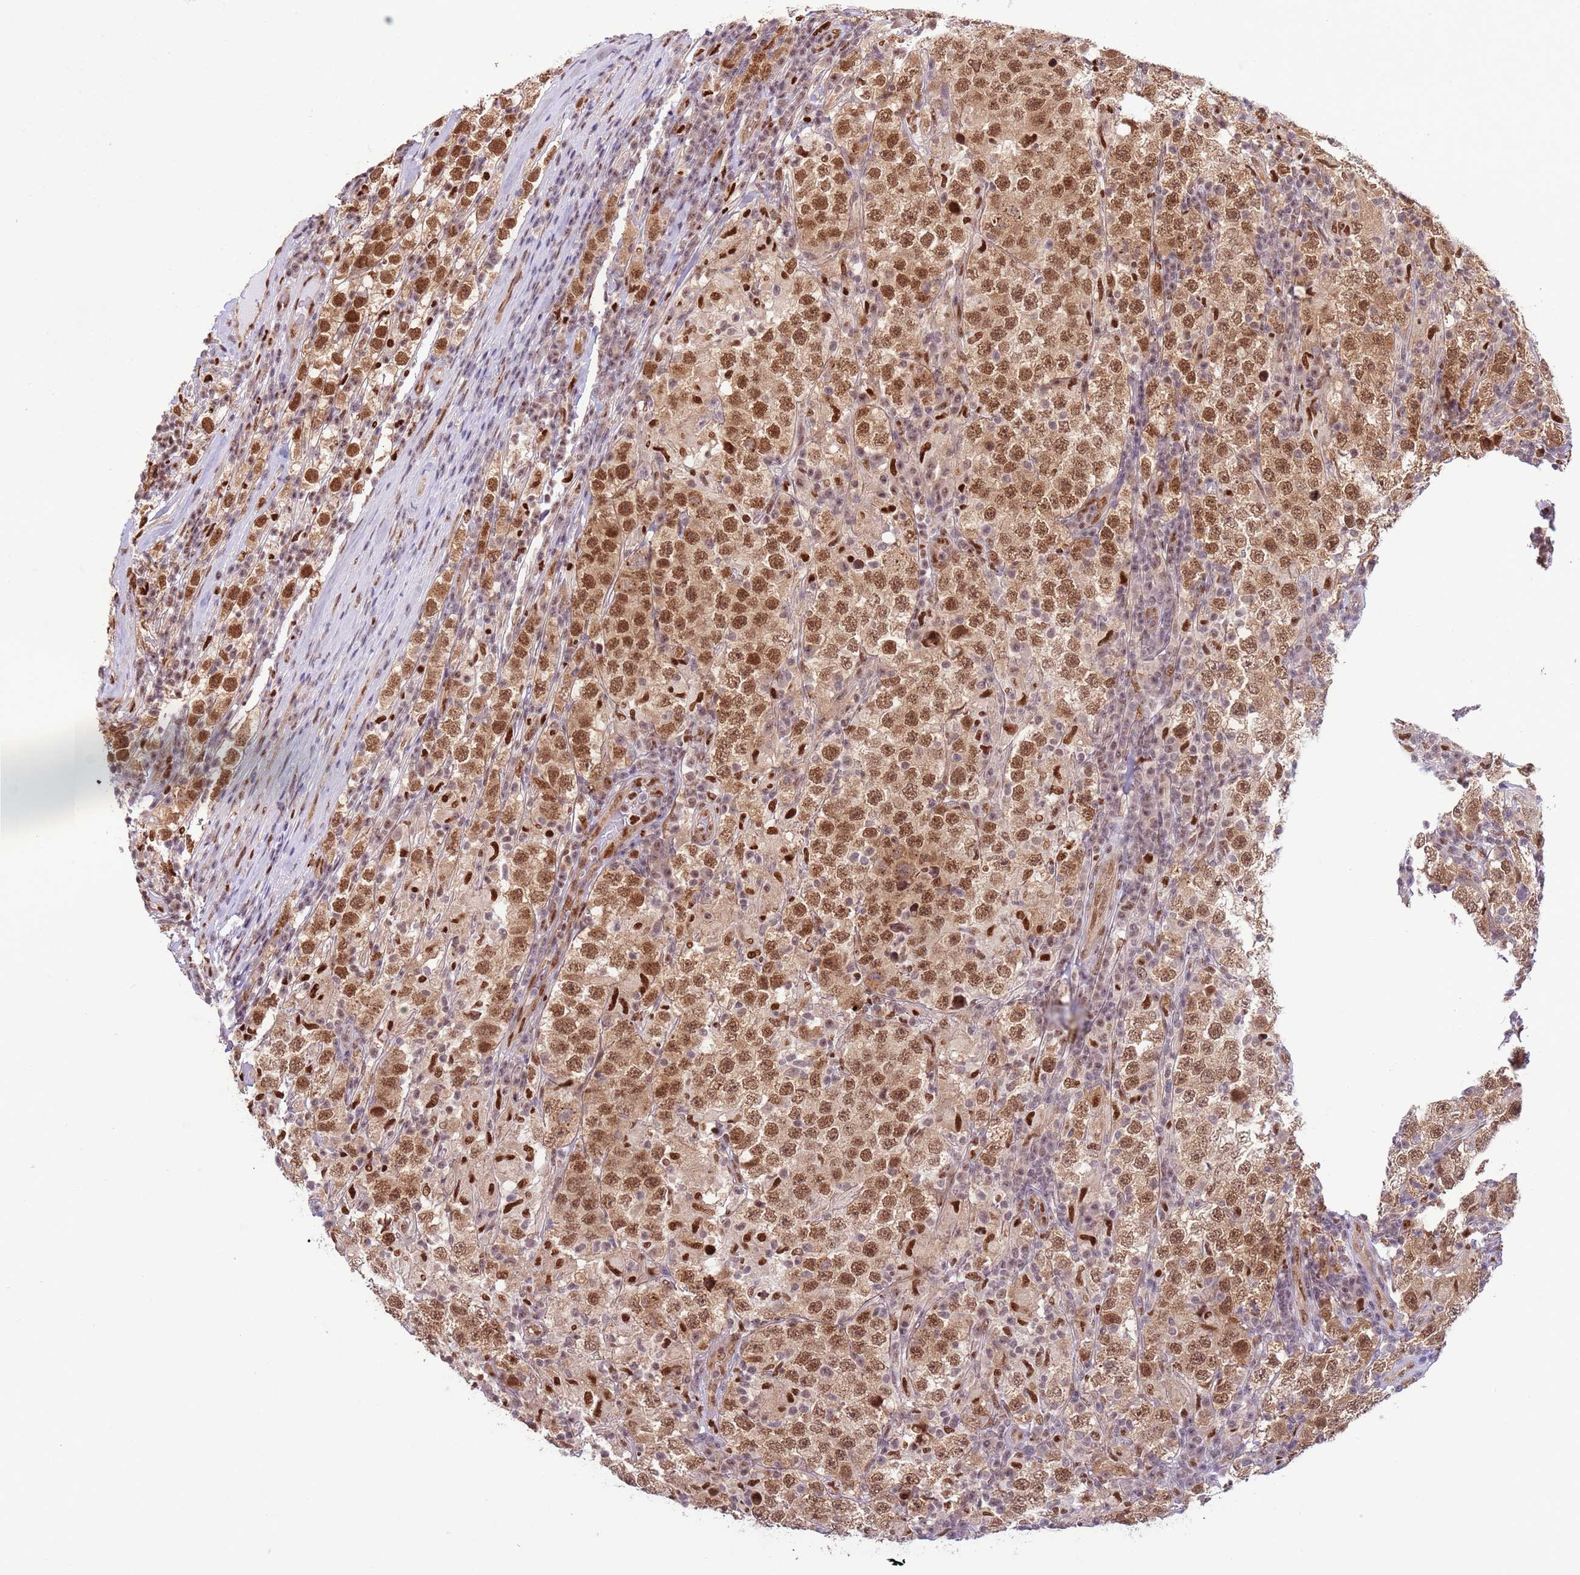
{"staining": {"intensity": "moderate", "quantity": ">75%", "location": "nuclear"}, "tissue": "testis cancer", "cell_type": "Tumor cells", "image_type": "cancer", "snomed": [{"axis": "morphology", "description": "Normal tissue, NOS"}, {"axis": "morphology", "description": "Urothelial carcinoma, High grade"}, {"axis": "morphology", "description": "Seminoma, NOS"}, {"axis": "morphology", "description": "Carcinoma, Embryonal, NOS"}, {"axis": "topography", "description": "Urinary bladder"}, {"axis": "topography", "description": "Testis"}], "caption": "Immunohistochemical staining of human seminoma (testis) reveals medium levels of moderate nuclear protein staining in about >75% of tumor cells. The protein is shown in brown color, while the nuclei are stained blue.", "gene": "PRPF6", "patient": {"sex": "male", "age": 41}}